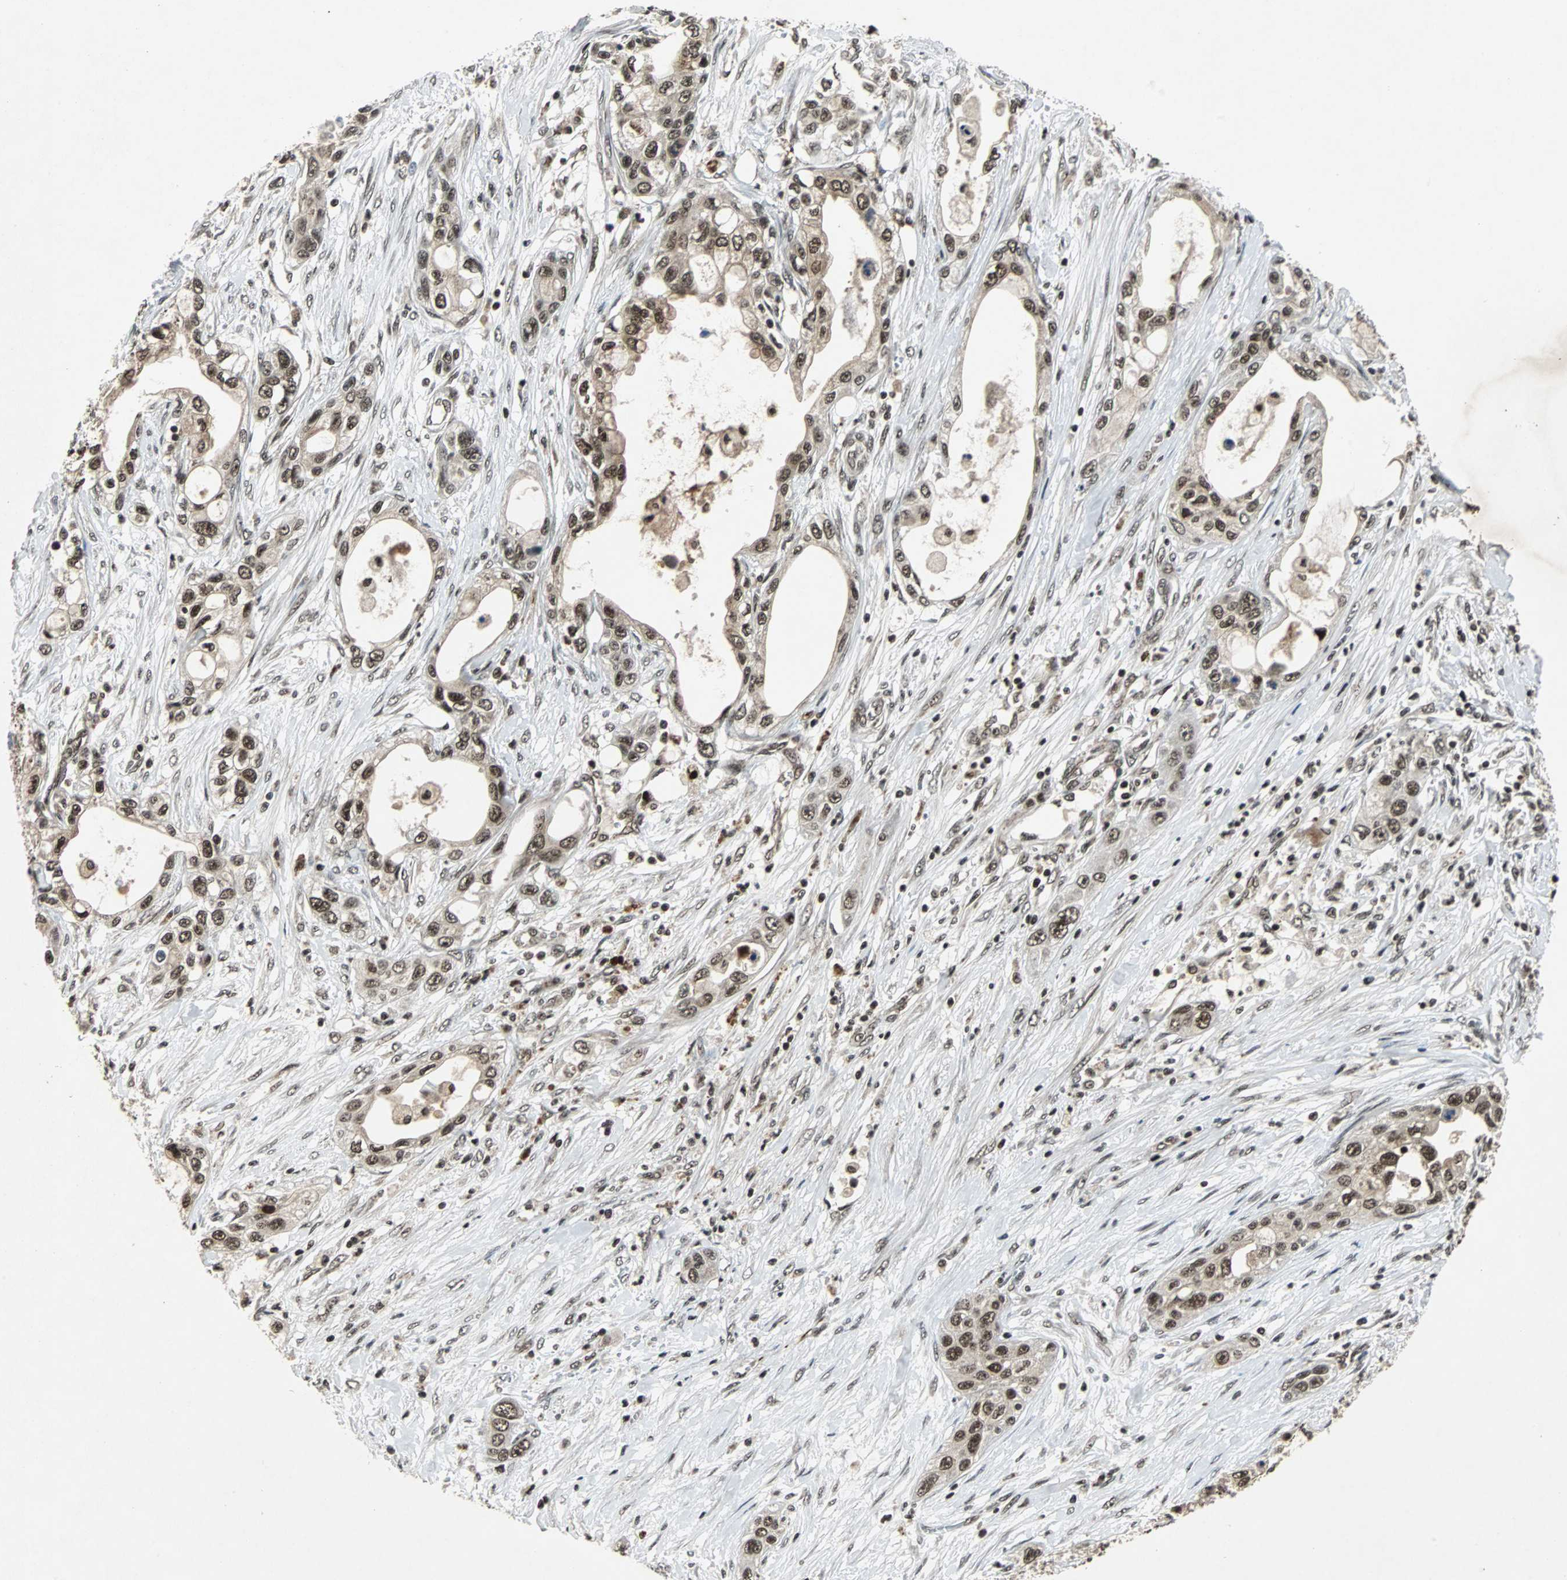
{"staining": {"intensity": "strong", "quantity": ">75%", "location": "nuclear"}, "tissue": "pancreatic cancer", "cell_type": "Tumor cells", "image_type": "cancer", "snomed": [{"axis": "morphology", "description": "Adenocarcinoma, NOS"}, {"axis": "topography", "description": "Pancreas"}], "caption": "Pancreatic adenocarcinoma stained with immunohistochemistry (IHC) shows strong nuclear expression in about >75% of tumor cells. (IHC, brightfield microscopy, high magnification).", "gene": "TAF5", "patient": {"sex": "female", "age": 70}}